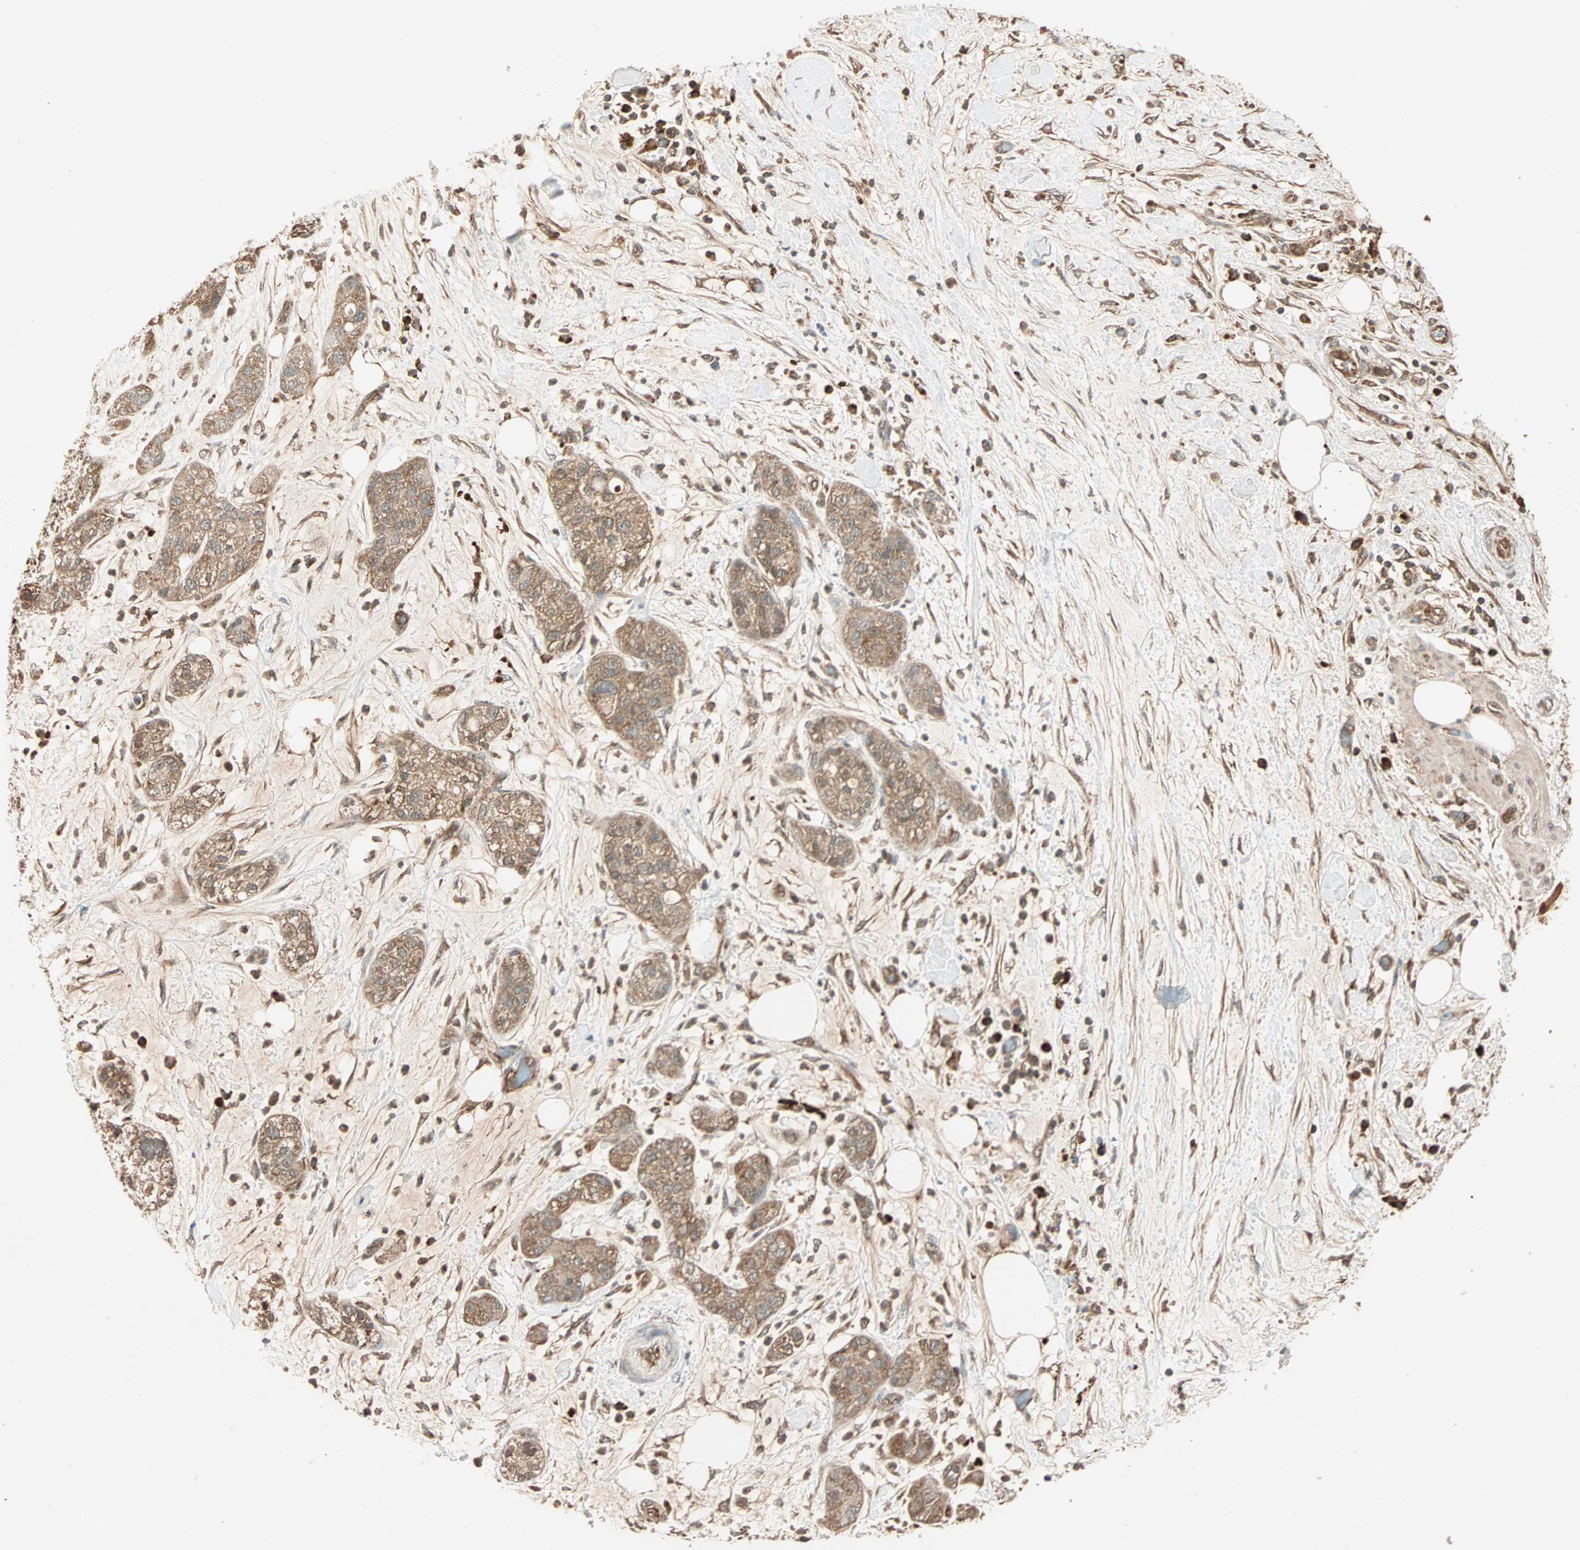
{"staining": {"intensity": "moderate", "quantity": ">75%", "location": "cytoplasmic/membranous"}, "tissue": "pancreatic cancer", "cell_type": "Tumor cells", "image_type": "cancer", "snomed": [{"axis": "morphology", "description": "Adenocarcinoma, NOS"}, {"axis": "topography", "description": "Pancreas"}], "caption": "Immunohistochemistry (IHC) micrograph of neoplastic tissue: pancreatic cancer (adenocarcinoma) stained using IHC displays medium levels of moderate protein expression localized specifically in the cytoplasmic/membranous of tumor cells, appearing as a cytoplasmic/membranous brown color.", "gene": "MAPK1", "patient": {"sex": "female", "age": 78}}